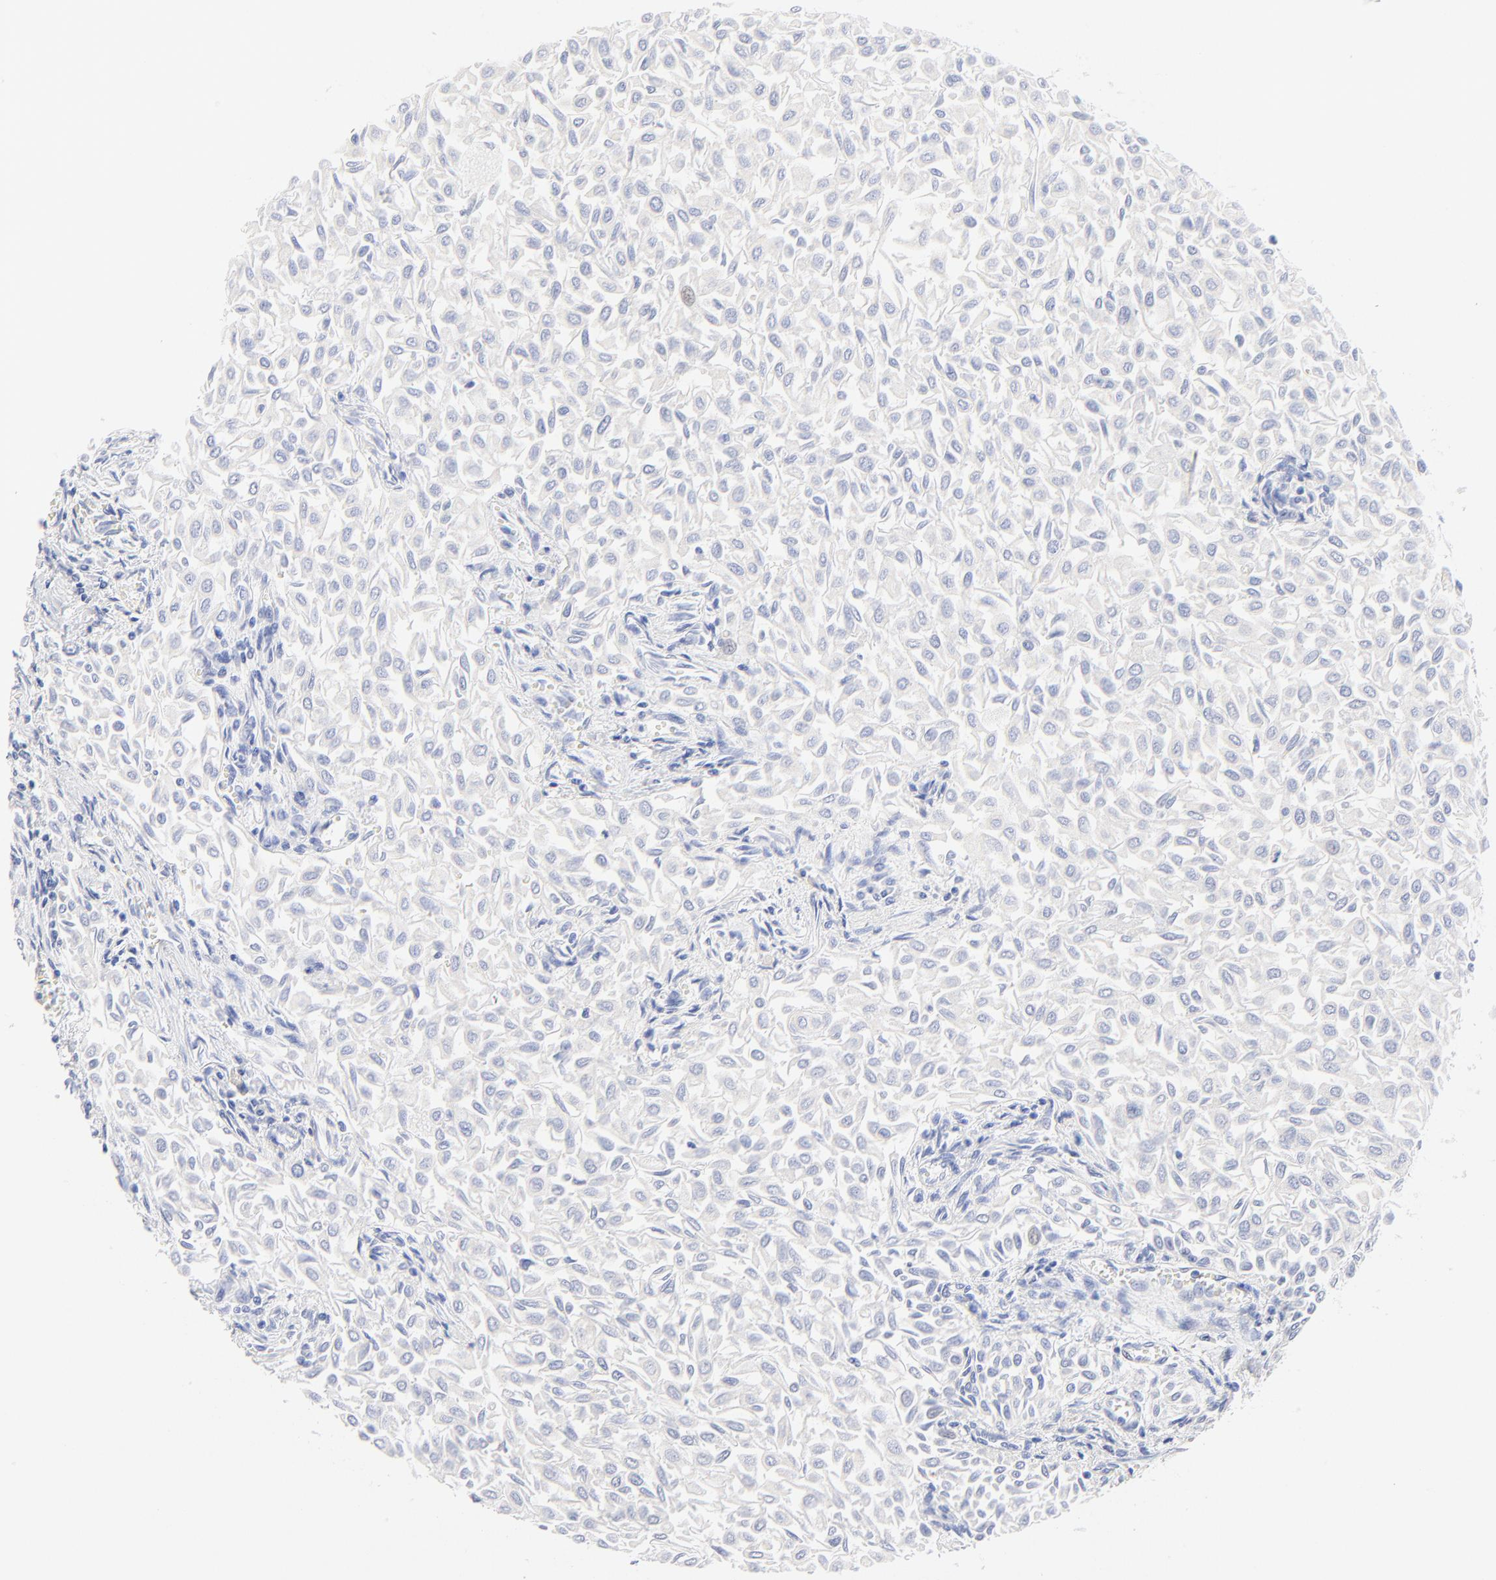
{"staining": {"intensity": "negative", "quantity": "none", "location": "none"}, "tissue": "urothelial cancer", "cell_type": "Tumor cells", "image_type": "cancer", "snomed": [{"axis": "morphology", "description": "Urothelial carcinoma, Low grade"}, {"axis": "topography", "description": "Urinary bladder"}], "caption": "This is an IHC image of low-grade urothelial carcinoma. There is no expression in tumor cells.", "gene": "SULT4A1", "patient": {"sex": "male", "age": 64}}